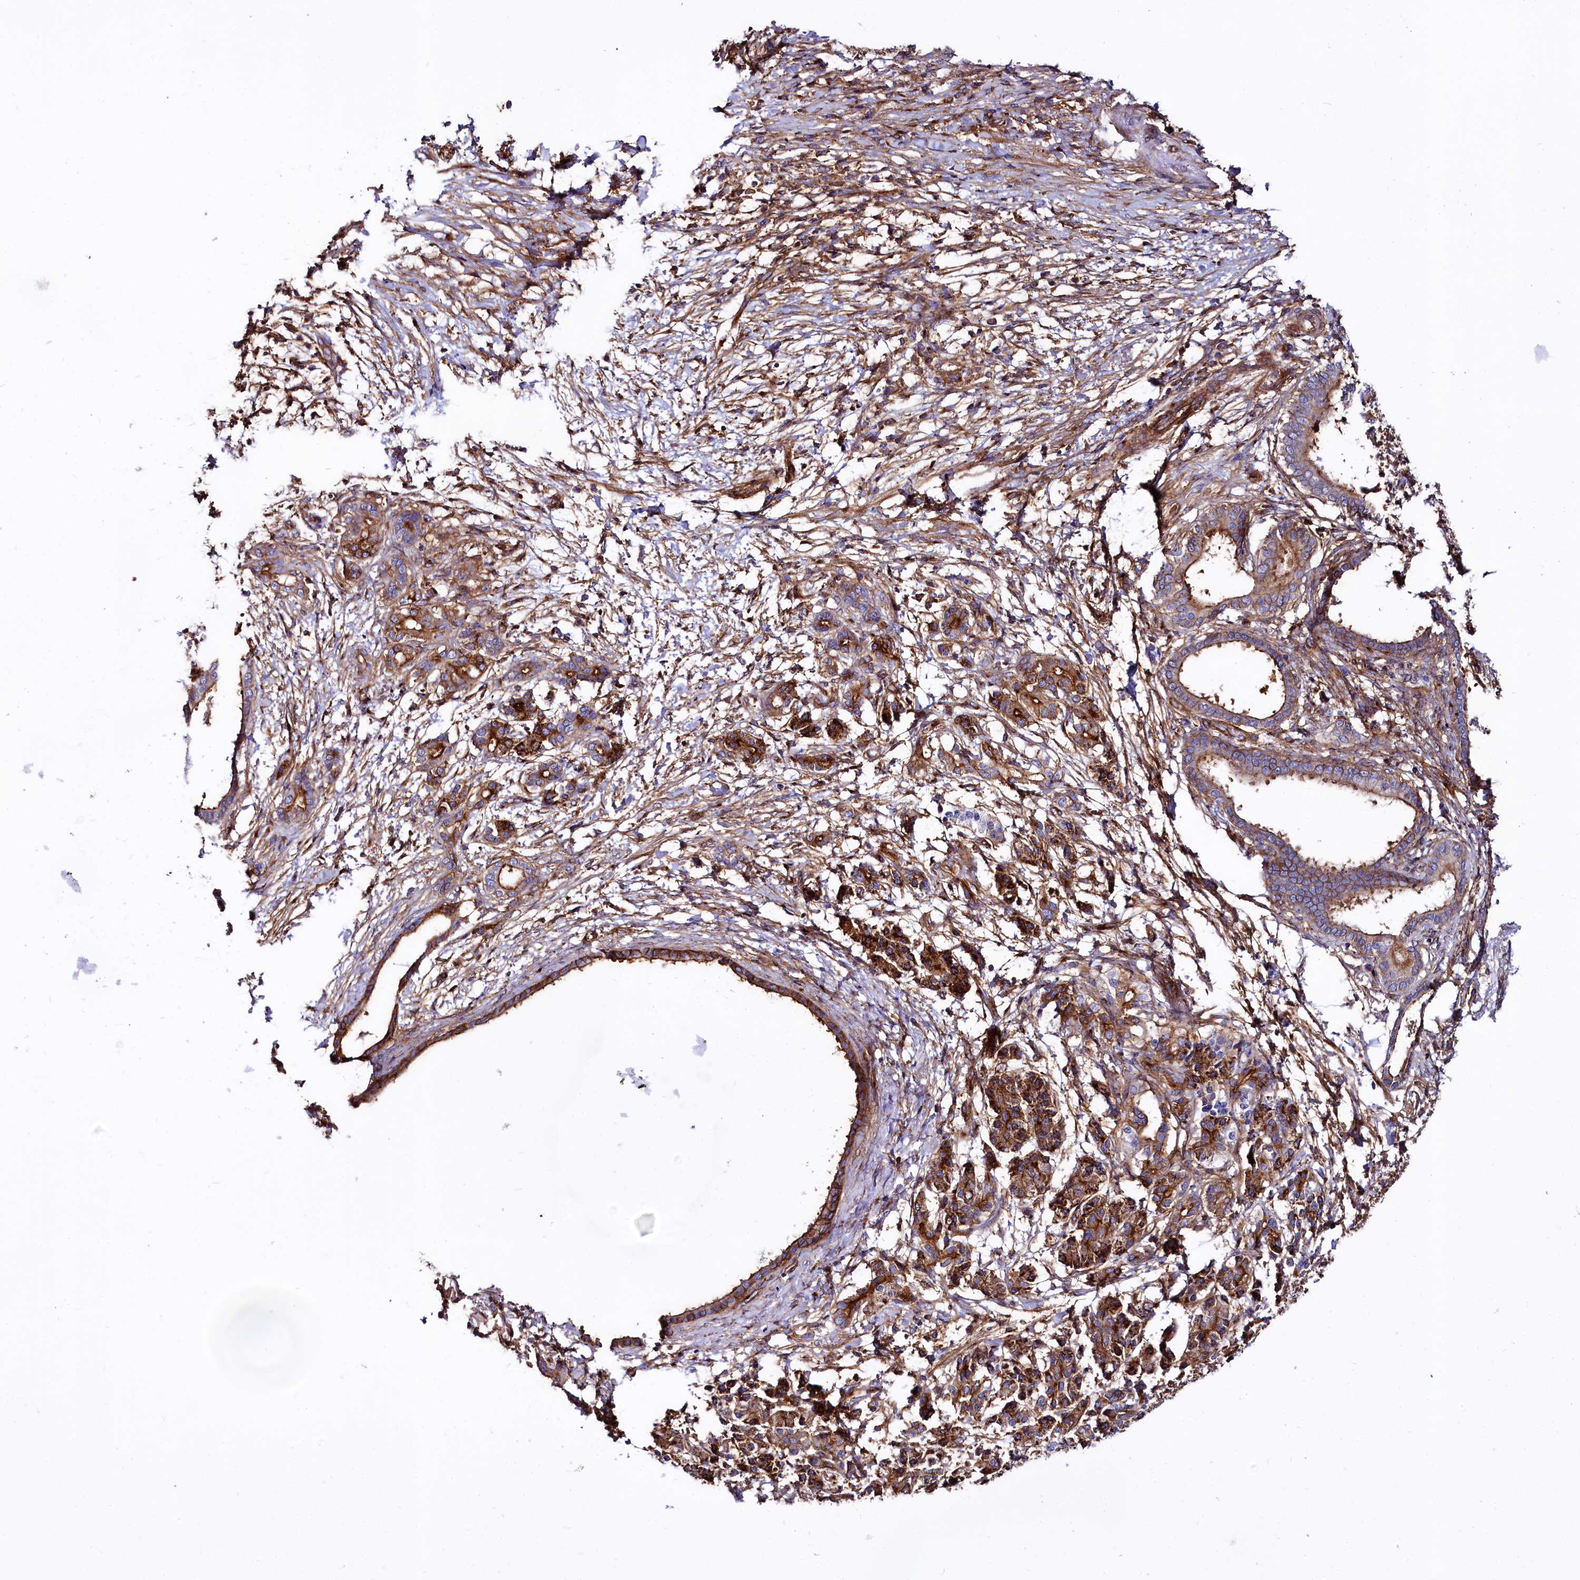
{"staining": {"intensity": "moderate", "quantity": ">75%", "location": "cytoplasmic/membranous"}, "tissue": "pancreatic cancer", "cell_type": "Tumor cells", "image_type": "cancer", "snomed": [{"axis": "morphology", "description": "Adenocarcinoma, NOS"}, {"axis": "topography", "description": "Pancreas"}], "caption": "DAB immunohistochemical staining of pancreatic cancer shows moderate cytoplasmic/membranous protein positivity in approximately >75% of tumor cells.", "gene": "ANO6", "patient": {"sex": "female", "age": 55}}